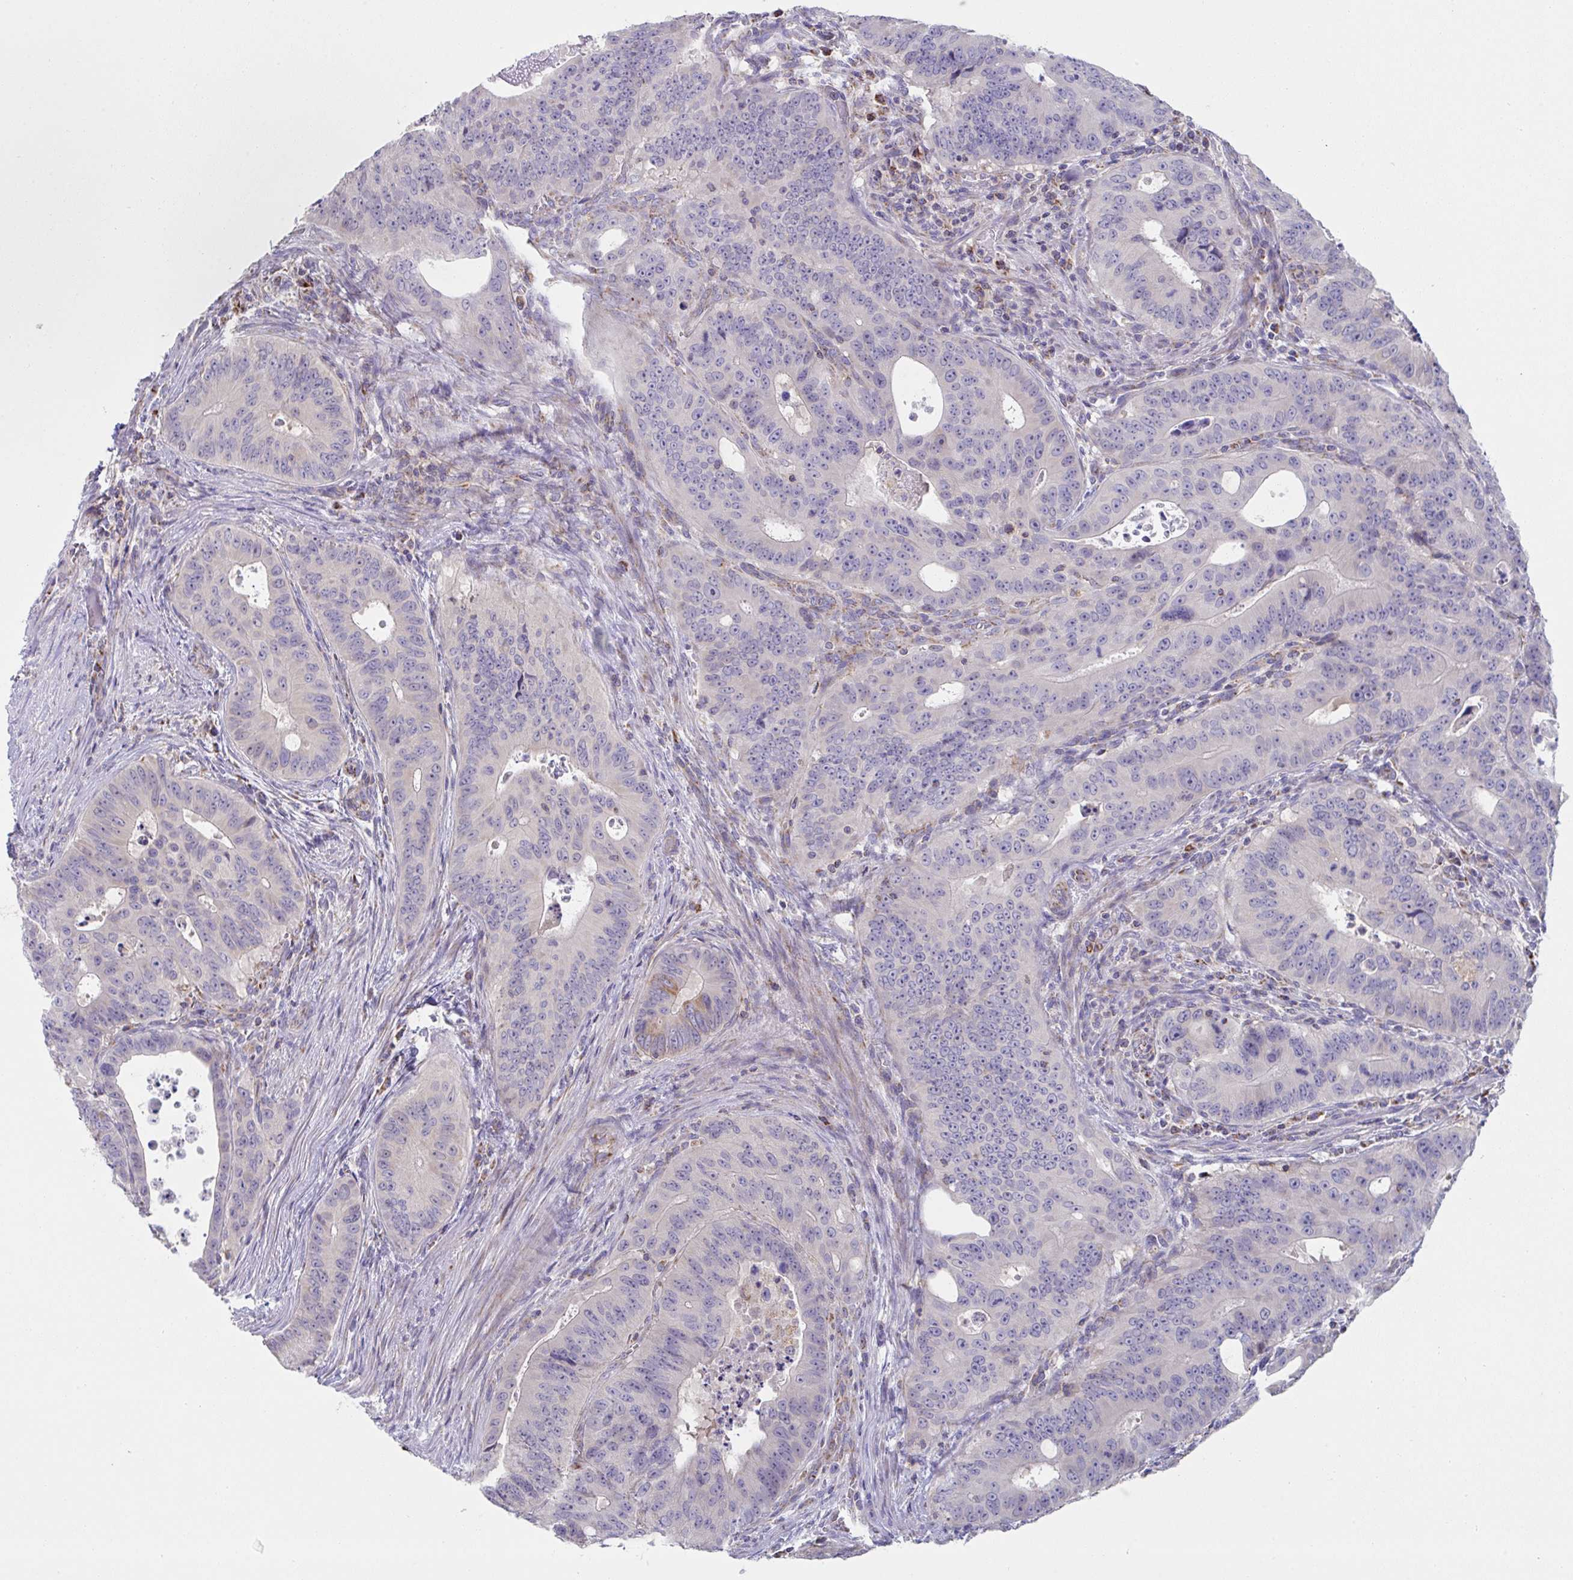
{"staining": {"intensity": "negative", "quantity": "none", "location": "none"}, "tissue": "colorectal cancer", "cell_type": "Tumor cells", "image_type": "cancer", "snomed": [{"axis": "morphology", "description": "Adenocarcinoma, NOS"}, {"axis": "topography", "description": "Colon"}], "caption": "This histopathology image is of colorectal adenocarcinoma stained with immunohistochemistry to label a protein in brown with the nuclei are counter-stained blue. There is no expression in tumor cells. (Brightfield microscopy of DAB (3,3'-diaminobenzidine) immunohistochemistry at high magnification).", "gene": "NDUFA7", "patient": {"sex": "male", "age": 62}}